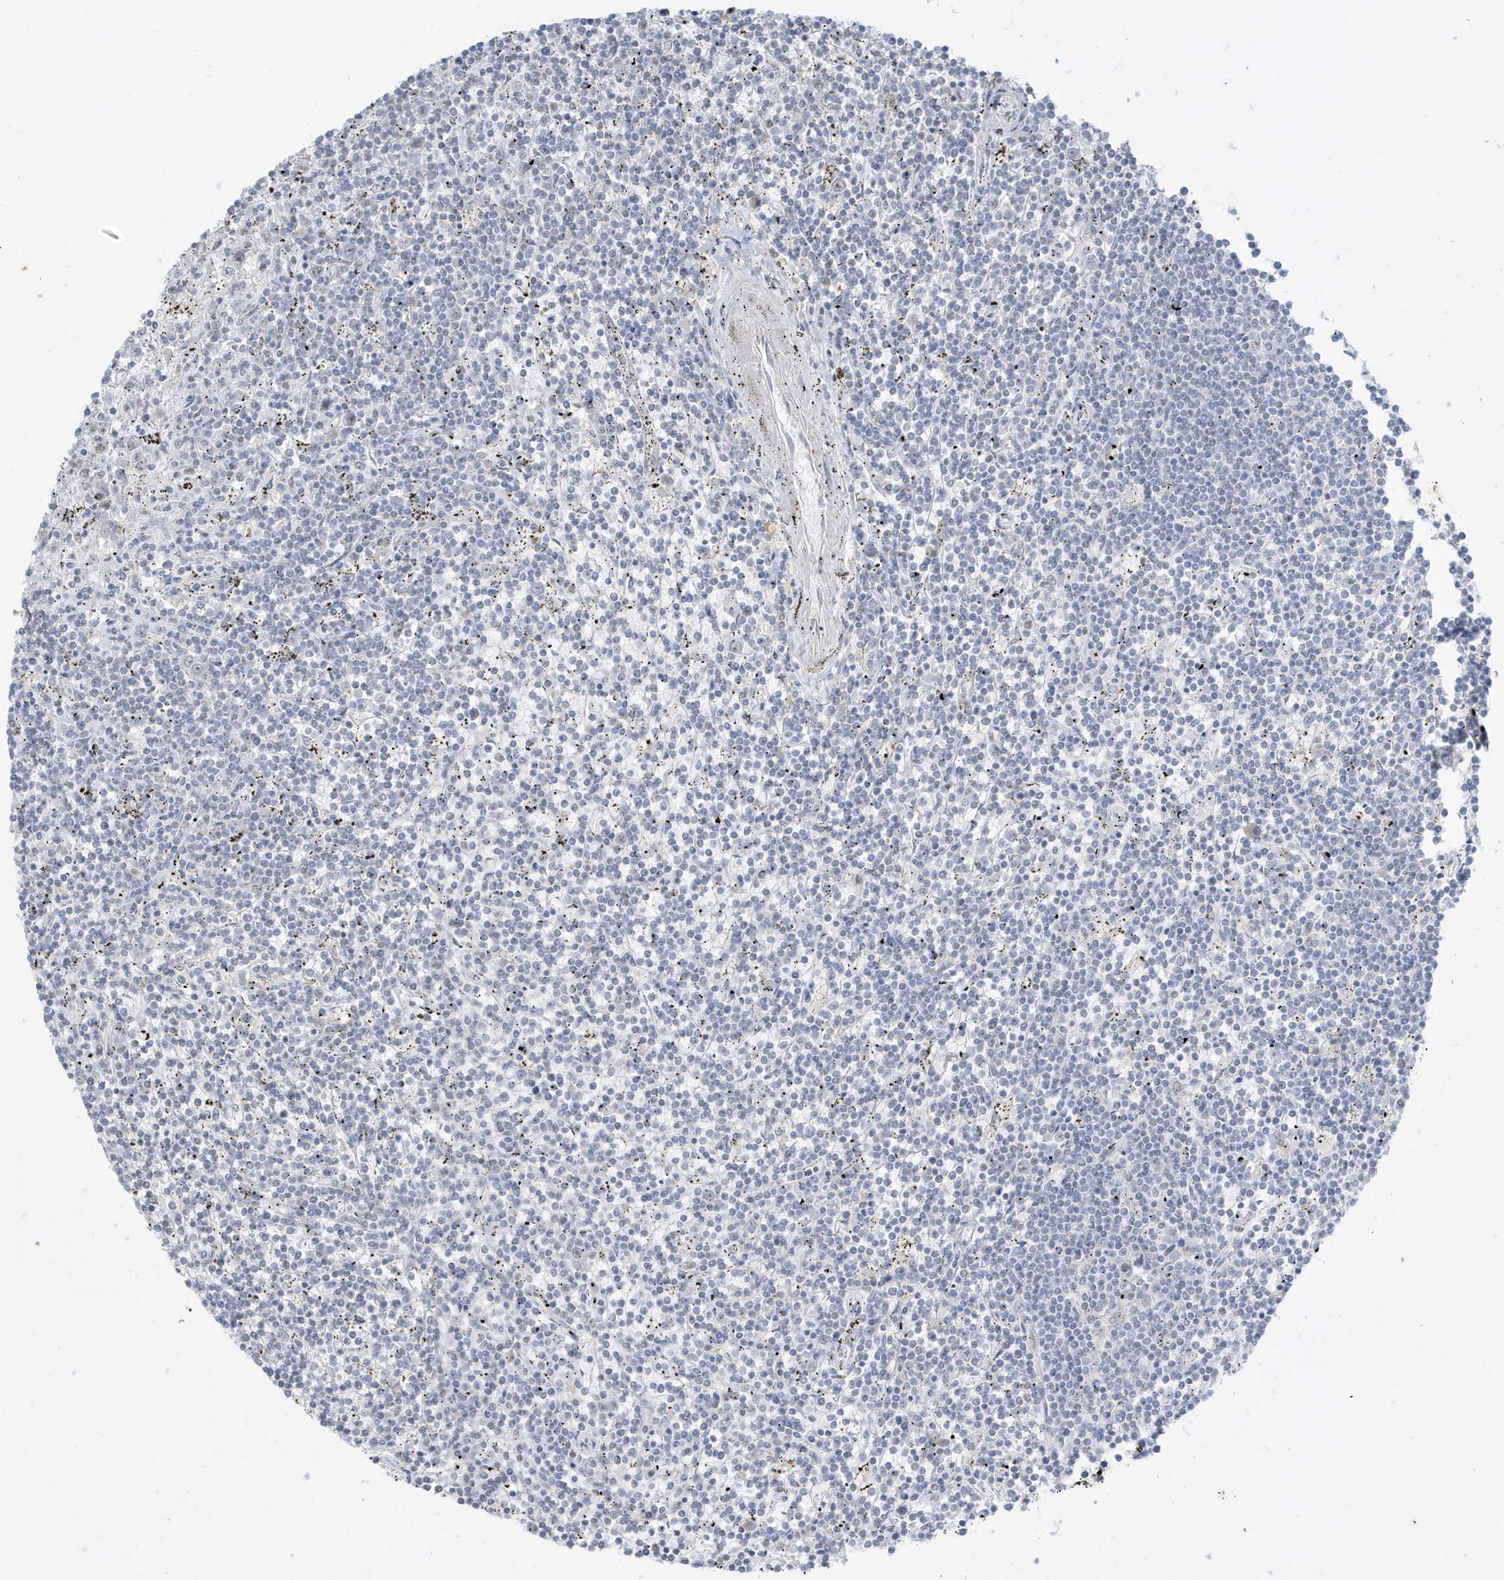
{"staining": {"intensity": "negative", "quantity": "none", "location": "none"}, "tissue": "lymphoma", "cell_type": "Tumor cells", "image_type": "cancer", "snomed": [{"axis": "morphology", "description": "Malignant lymphoma, non-Hodgkin's type, Low grade"}, {"axis": "topography", "description": "Spleen"}], "caption": "Immunohistochemistry photomicrograph of malignant lymphoma, non-Hodgkin's type (low-grade) stained for a protein (brown), which demonstrates no expression in tumor cells. (DAB (3,3'-diaminobenzidine) IHC with hematoxylin counter stain).", "gene": "FNDC1", "patient": {"sex": "male", "age": 76}}